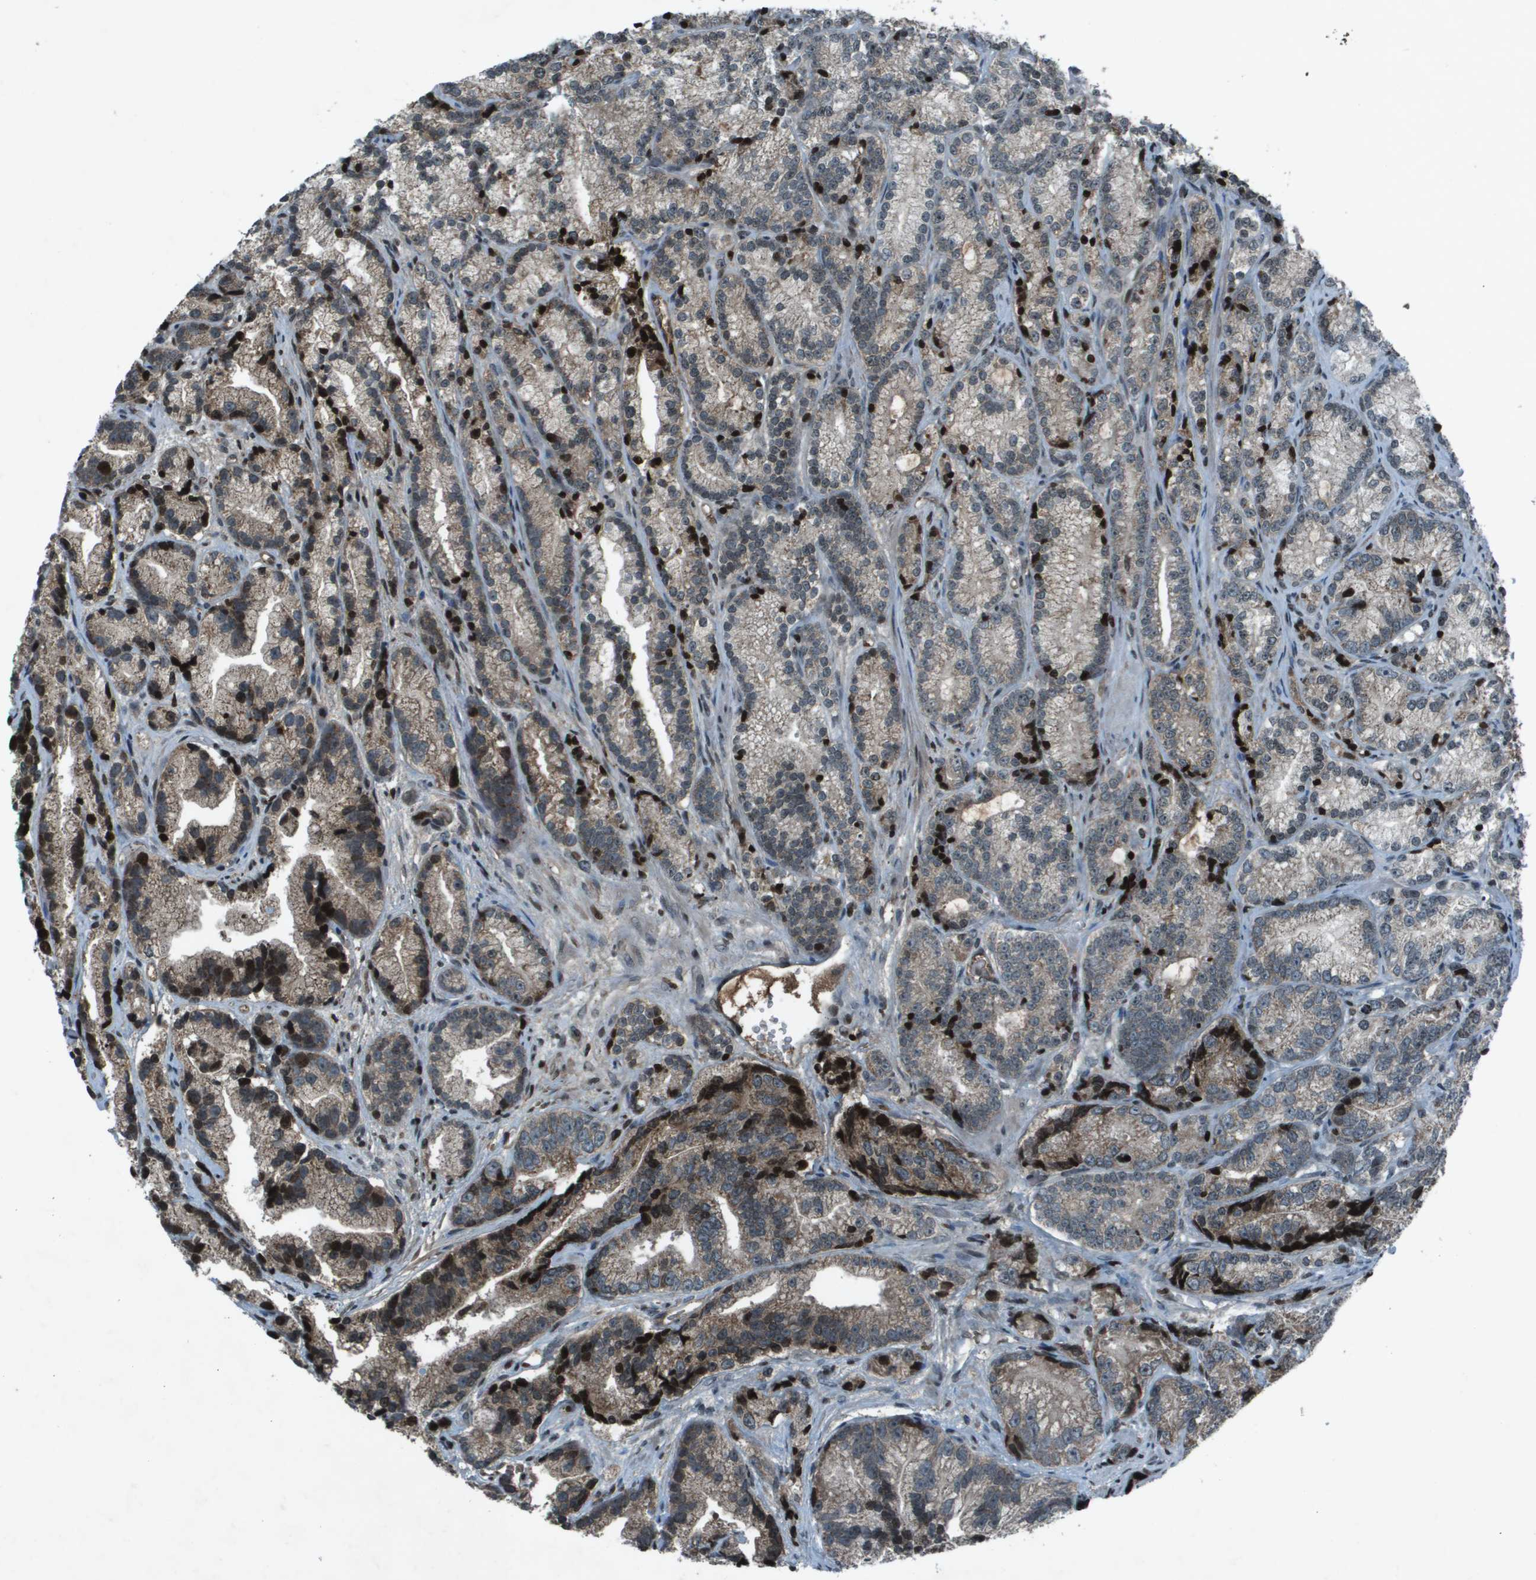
{"staining": {"intensity": "strong", "quantity": "<25%", "location": "nuclear"}, "tissue": "prostate cancer", "cell_type": "Tumor cells", "image_type": "cancer", "snomed": [{"axis": "morphology", "description": "Adenocarcinoma, Low grade"}, {"axis": "topography", "description": "Prostate"}], "caption": "Immunohistochemical staining of prostate cancer (adenocarcinoma (low-grade)) demonstrates strong nuclear protein staining in about <25% of tumor cells. Nuclei are stained in blue.", "gene": "CXCL12", "patient": {"sex": "male", "age": 89}}